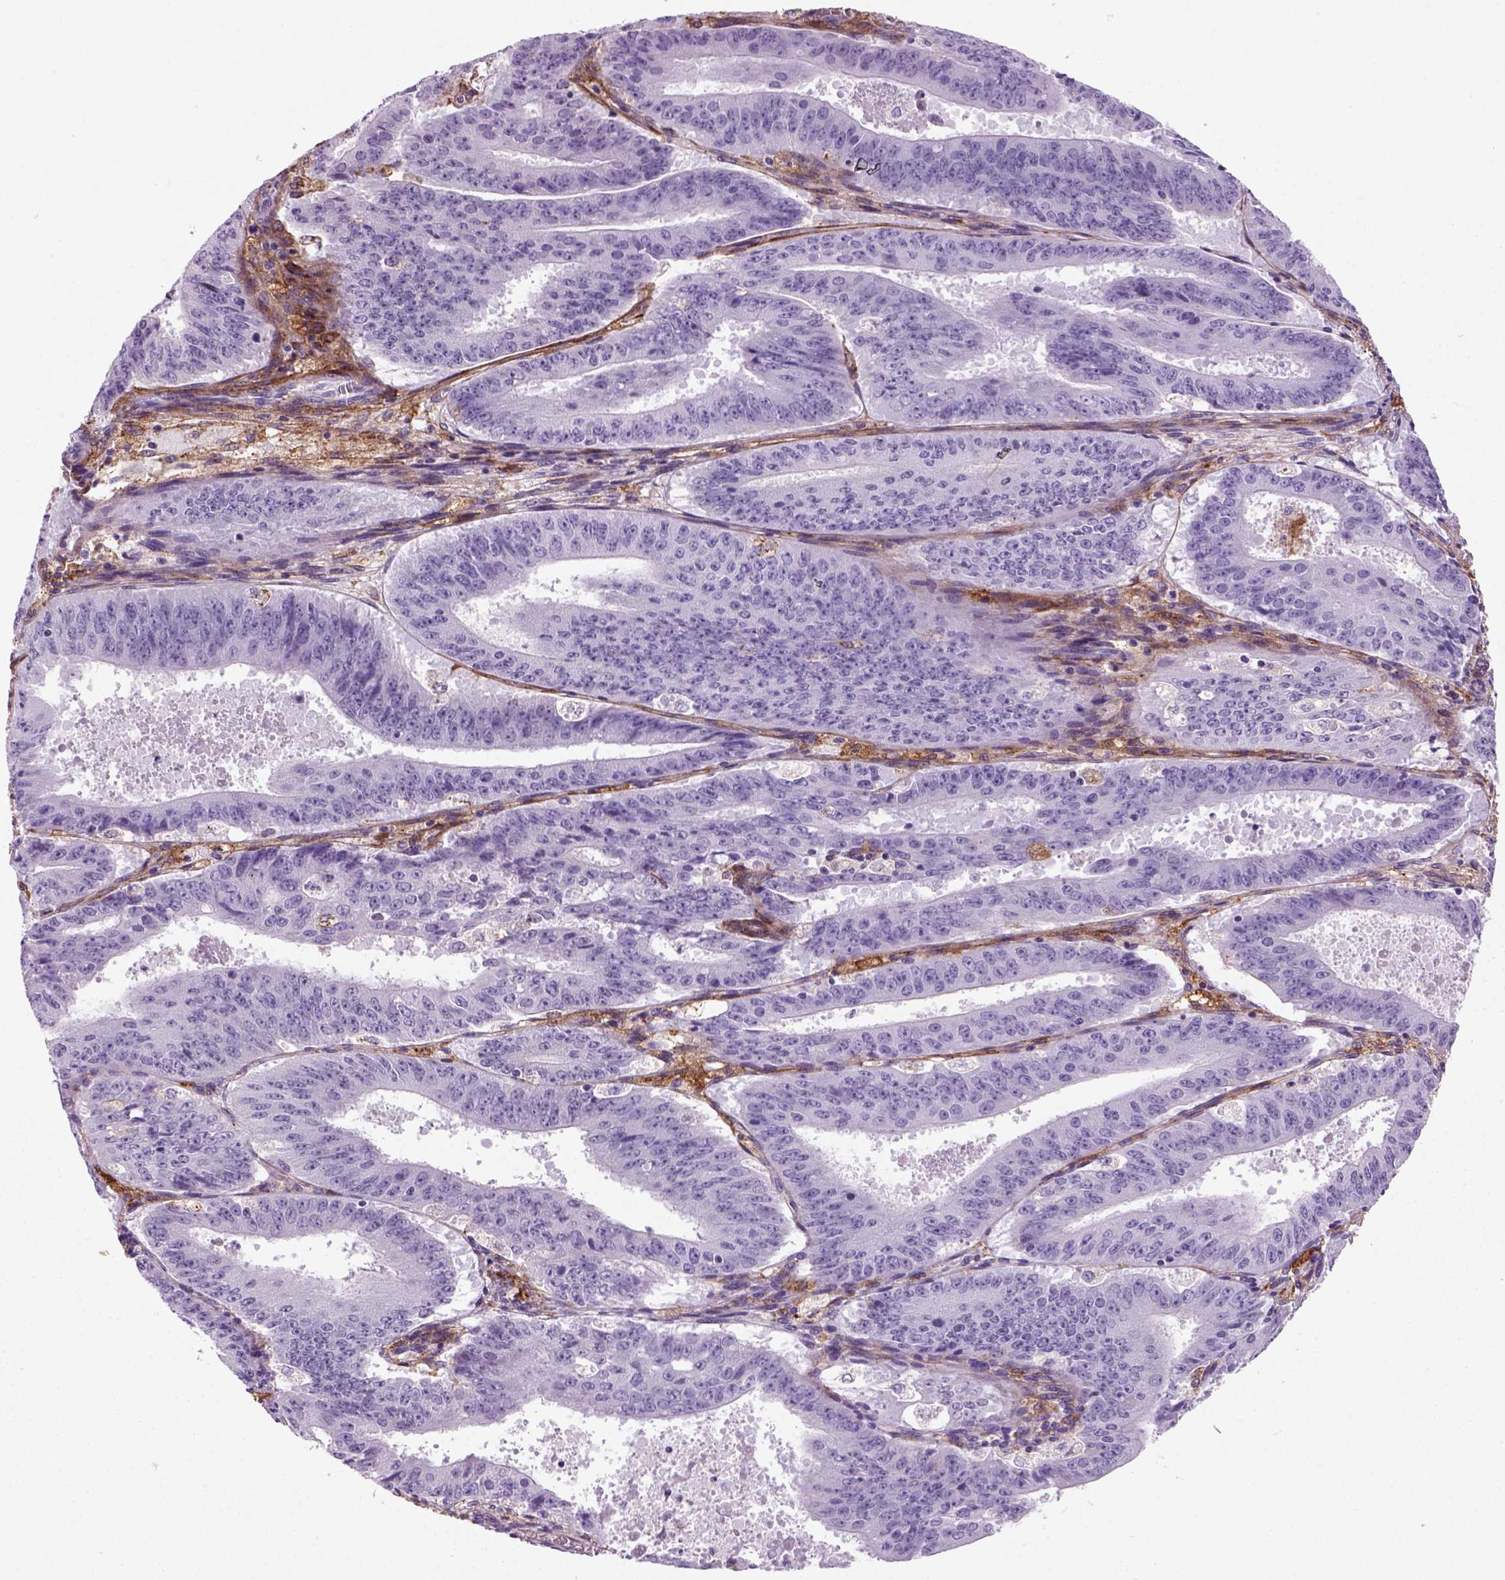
{"staining": {"intensity": "moderate", "quantity": "25%-75%", "location": "cytoplasmic/membranous"}, "tissue": "ovarian cancer", "cell_type": "Tumor cells", "image_type": "cancer", "snomed": [{"axis": "morphology", "description": "Carcinoma, endometroid"}, {"axis": "topography", "description": "Ovary"}], "caption": "Ovarian endometroid carcinoma was stained to show a protein in brown. There is medium levels of moderate cytoplasmic/membranous staining in about 25%-75% of tumor cells.", "gene": "MARCKS", "patient": {"sex": "female", "age": 42}}